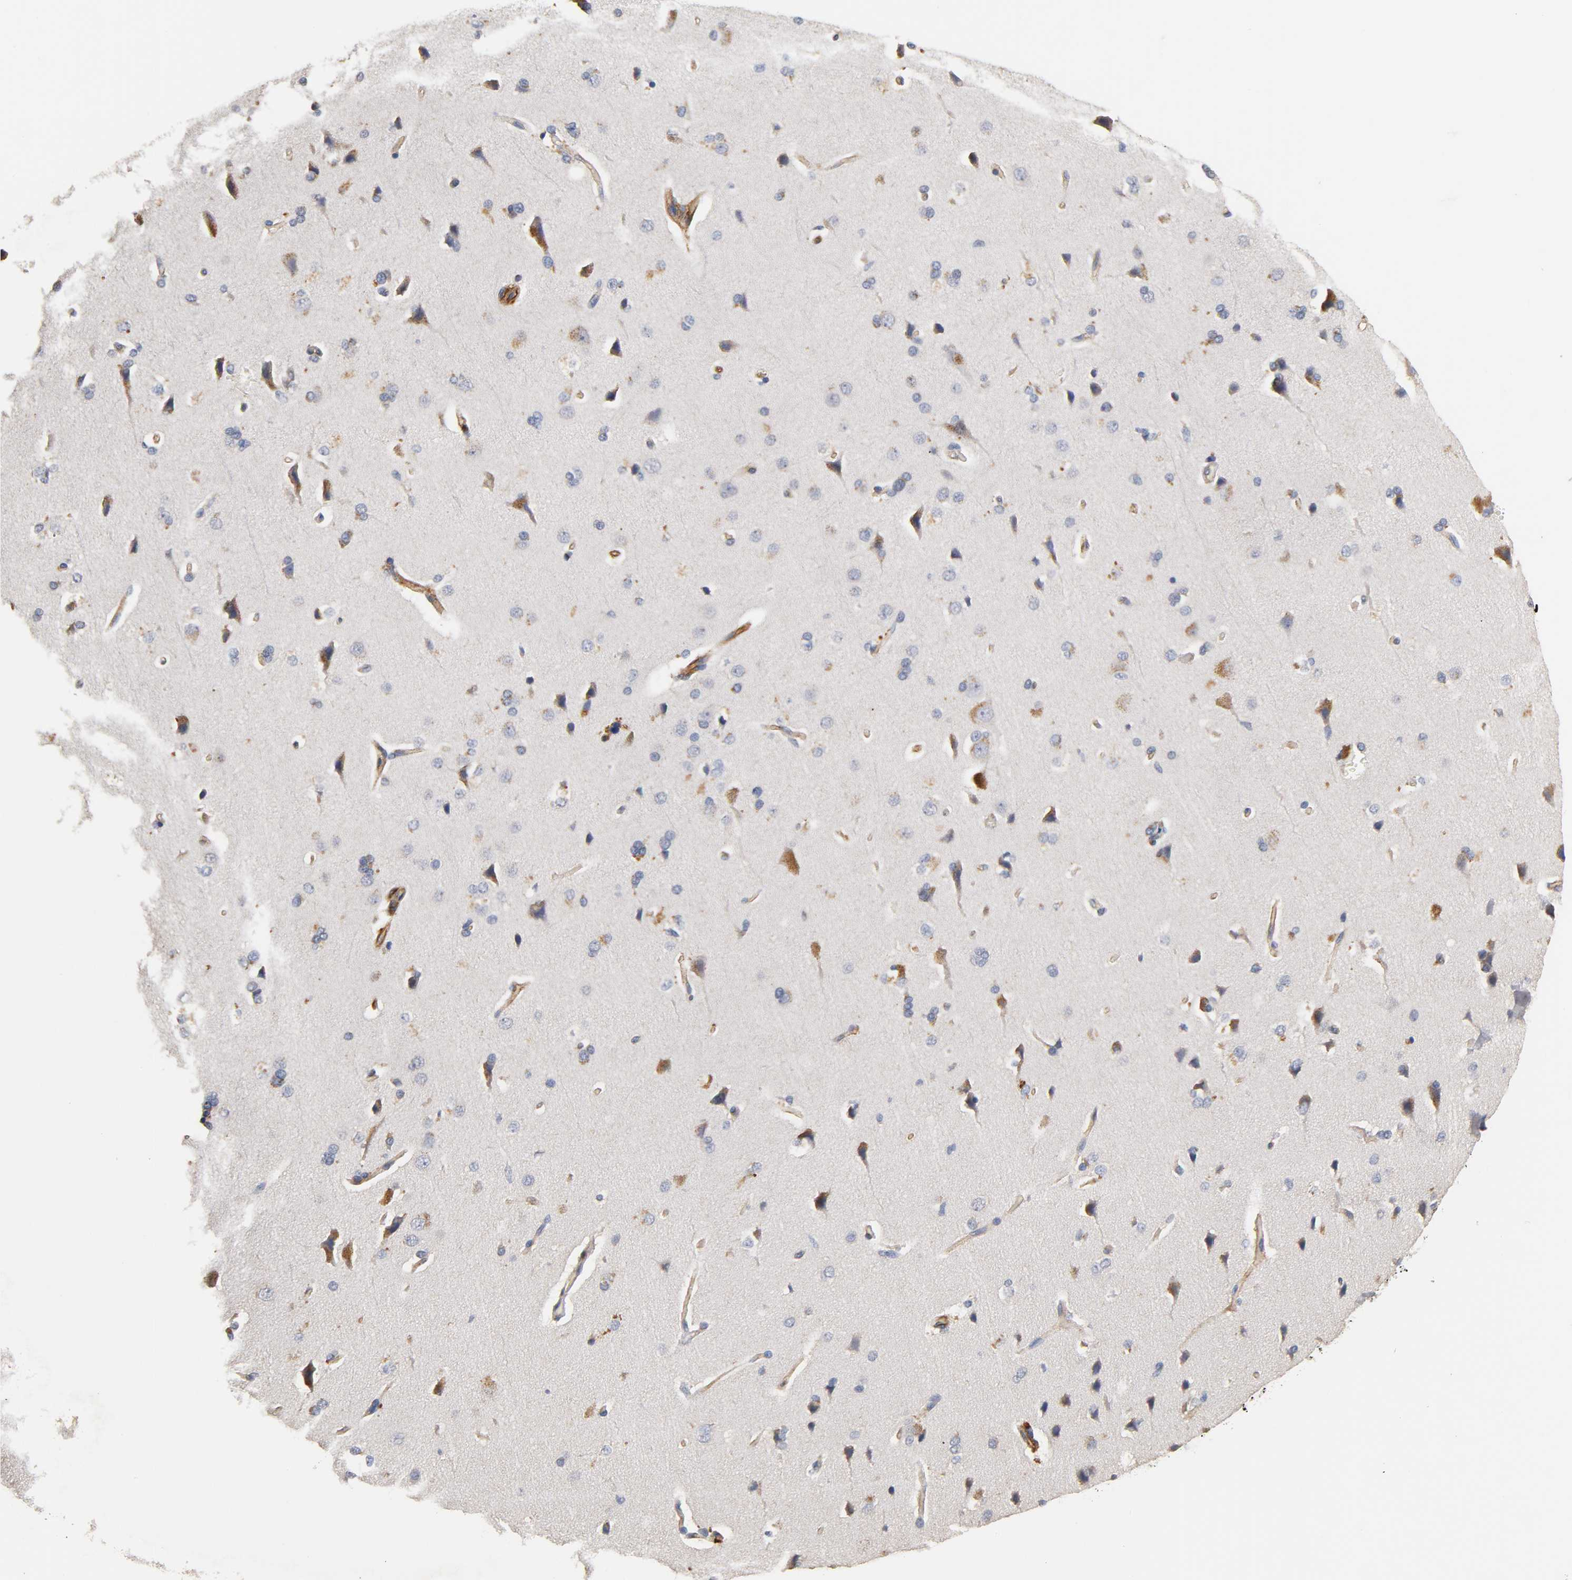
{"staining": {"intensity": "moderate", "quantity": ">75%", "location": "cytoplasmic/membranous"}, "tissue": "cerebral cortex", "cell_type": "Endothelial cells", "image_type": "normal", "snomed": [{"axis": "morphology", "description": "Normal tissue, NOS"}, {"axis": "topography", "description": "Cerebral cortex"}], "caption": "The image exhibits staining of unremarkable cerebral cortex, revealing moderate cytoplasmic/membranous protein positivity (brown color) within endothelial cells. (IHC, brightfield microscopy, high magnification).", "gene": "IFITM2", "patient": {"sex": "male", "age": 62}}